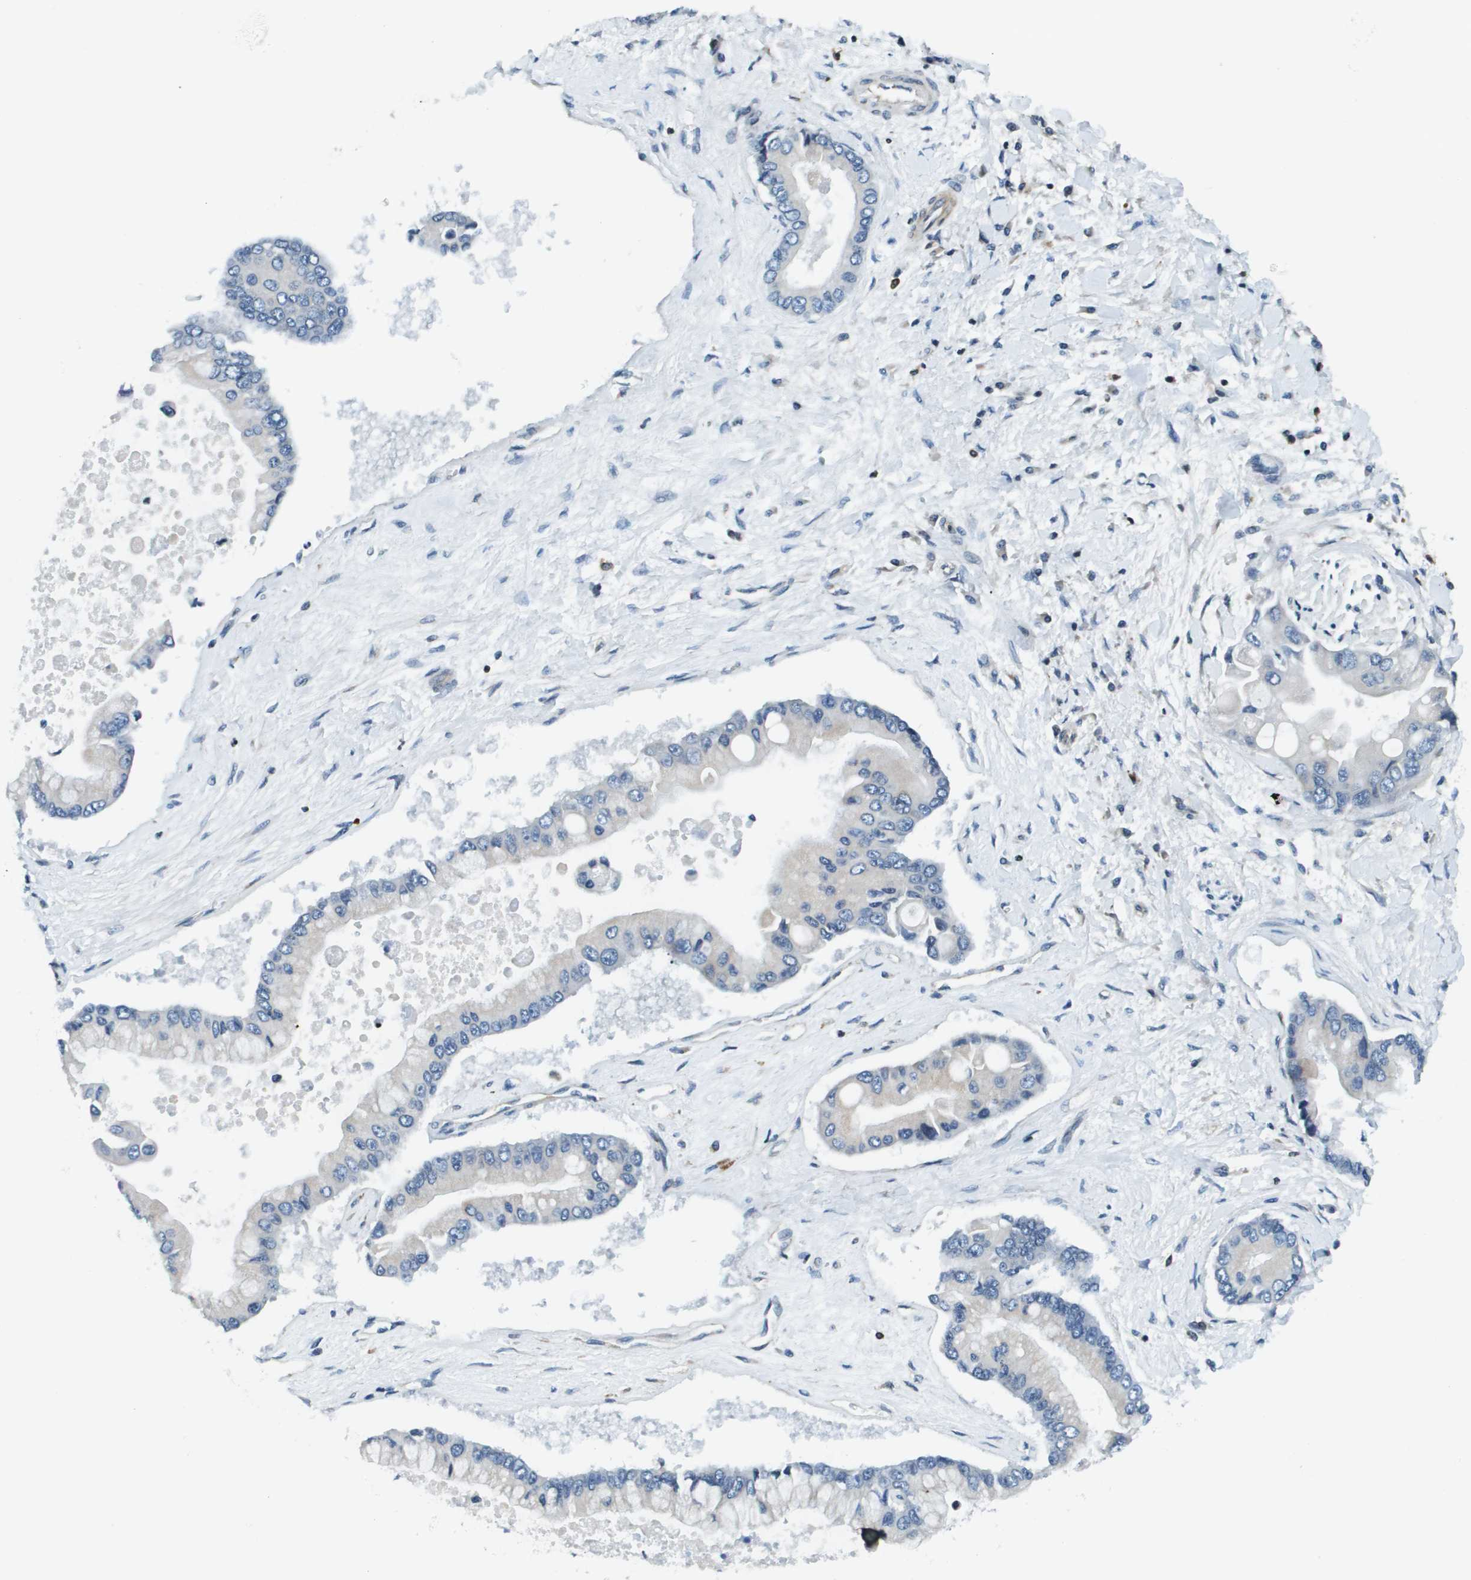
{"staining": {"intensity": "negative", "quantity": "none", "location": "none"}, "tissue": "liver cancer", "cell_type": "Tumor cells", "image_type": "cancer", "snomed": [{"axis": "morphology", "description": "Cholangiocarcinoma"}, {"axis": "topography", "description": "Liver"}], "caption": "Tumor cells are negative for brown protein staining in cholangiocarcinoma (liver).", "gene": "ESYT1", "patient": {"sex": "male", "age": 50}}